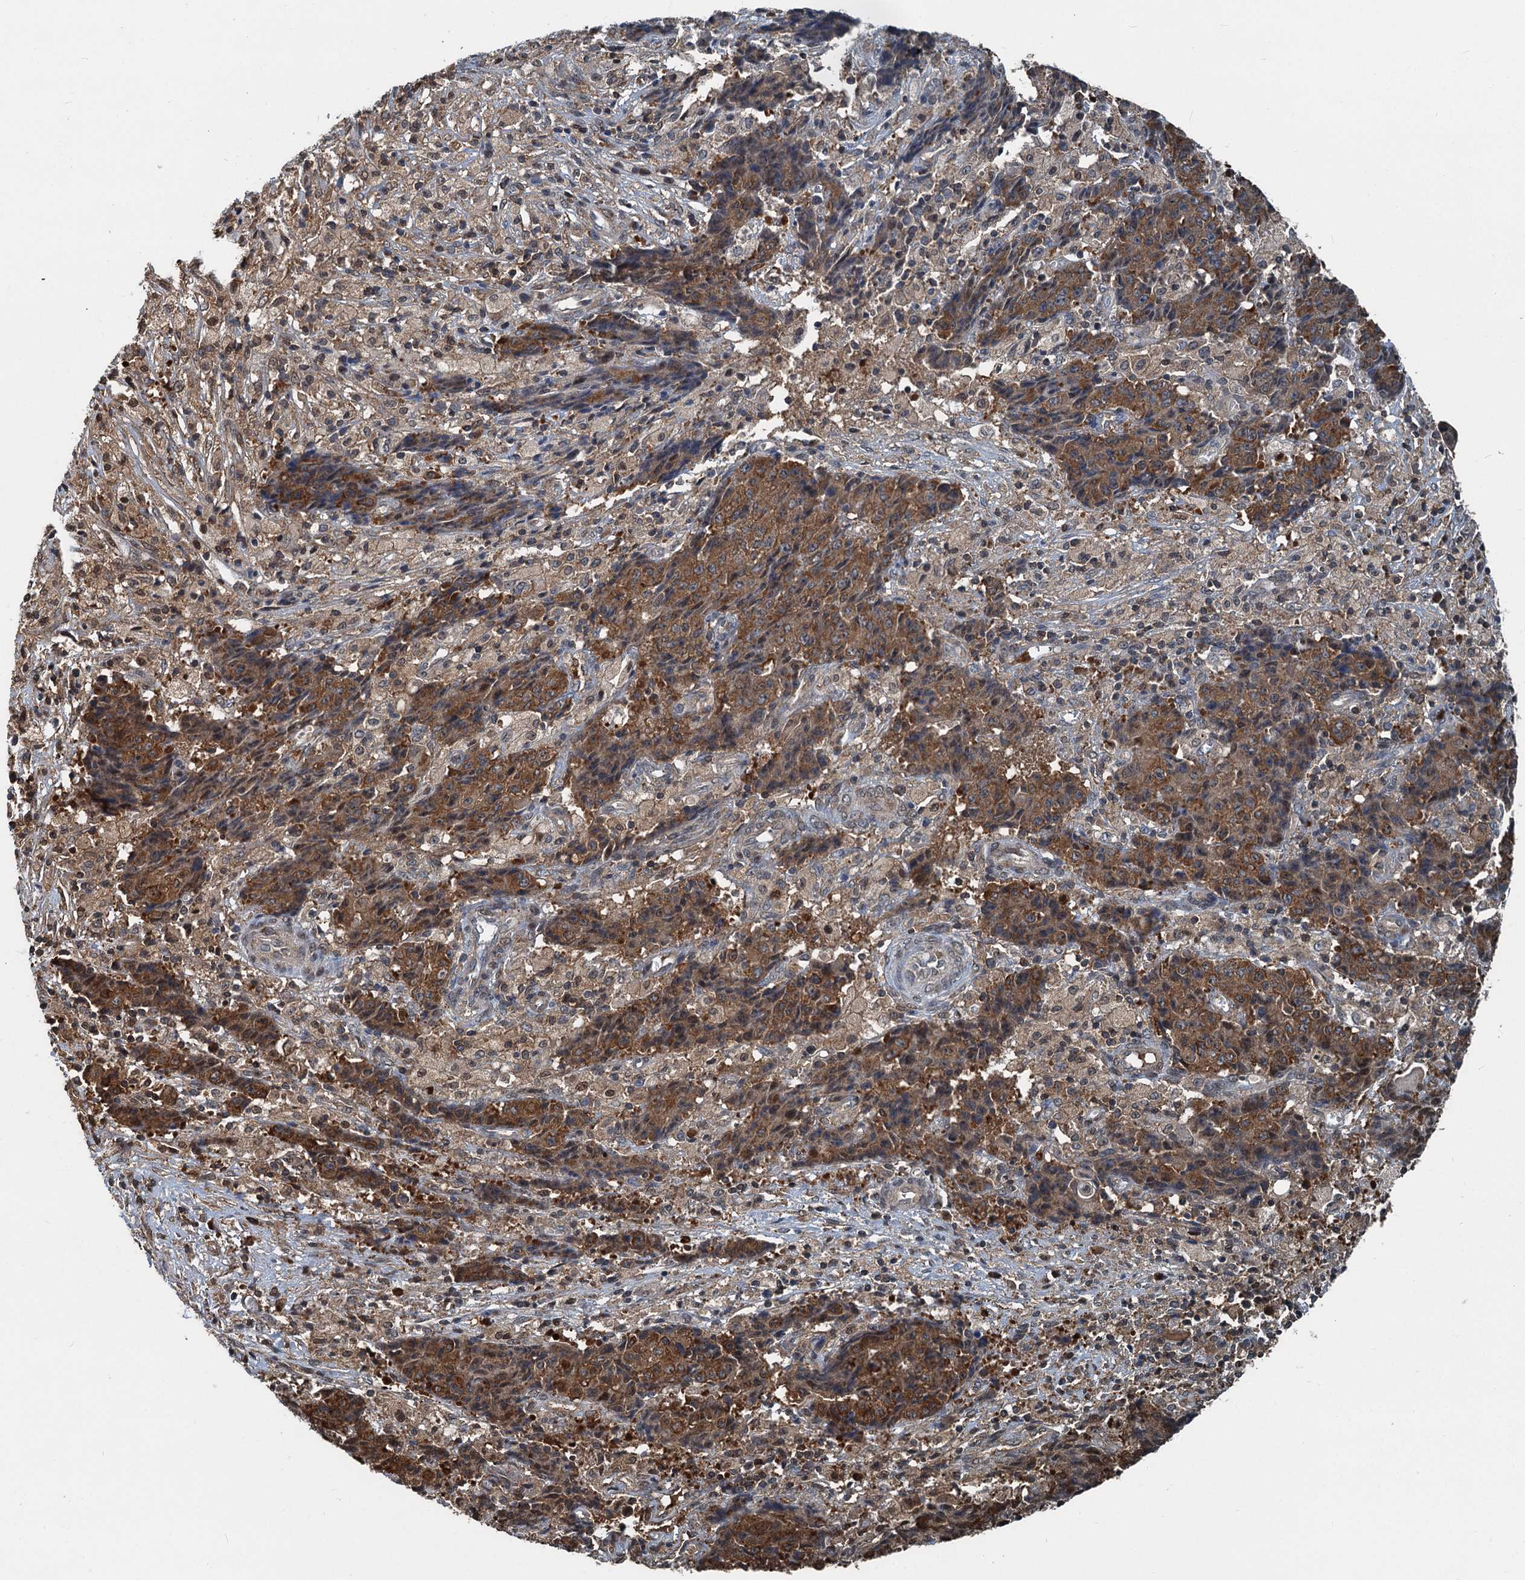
{"staining": {"intensity": "strong", "quantity": ">75%", "location": "cytoplasmic/membranous"}, "tissue": "ovarian cancer", "cell_type": "Tumor cells", "image_type": "cancer", "snomed": [{"axis": "morphology", "description": "Carcinoma, endometroid"}, {"axis": "topography", "description": "Ovary"}], "caption": "The image displays a brown stain indicating the presence of a protein in the cytoplasmic/membranous of tumor cells in ovarian cancer. (Stains: DAB in brown, nuclei in blue, Microscopy: brightfield microscopy at high magnification).", "gene": "GPI", "patient": {"sex": "female", "age": 42}}